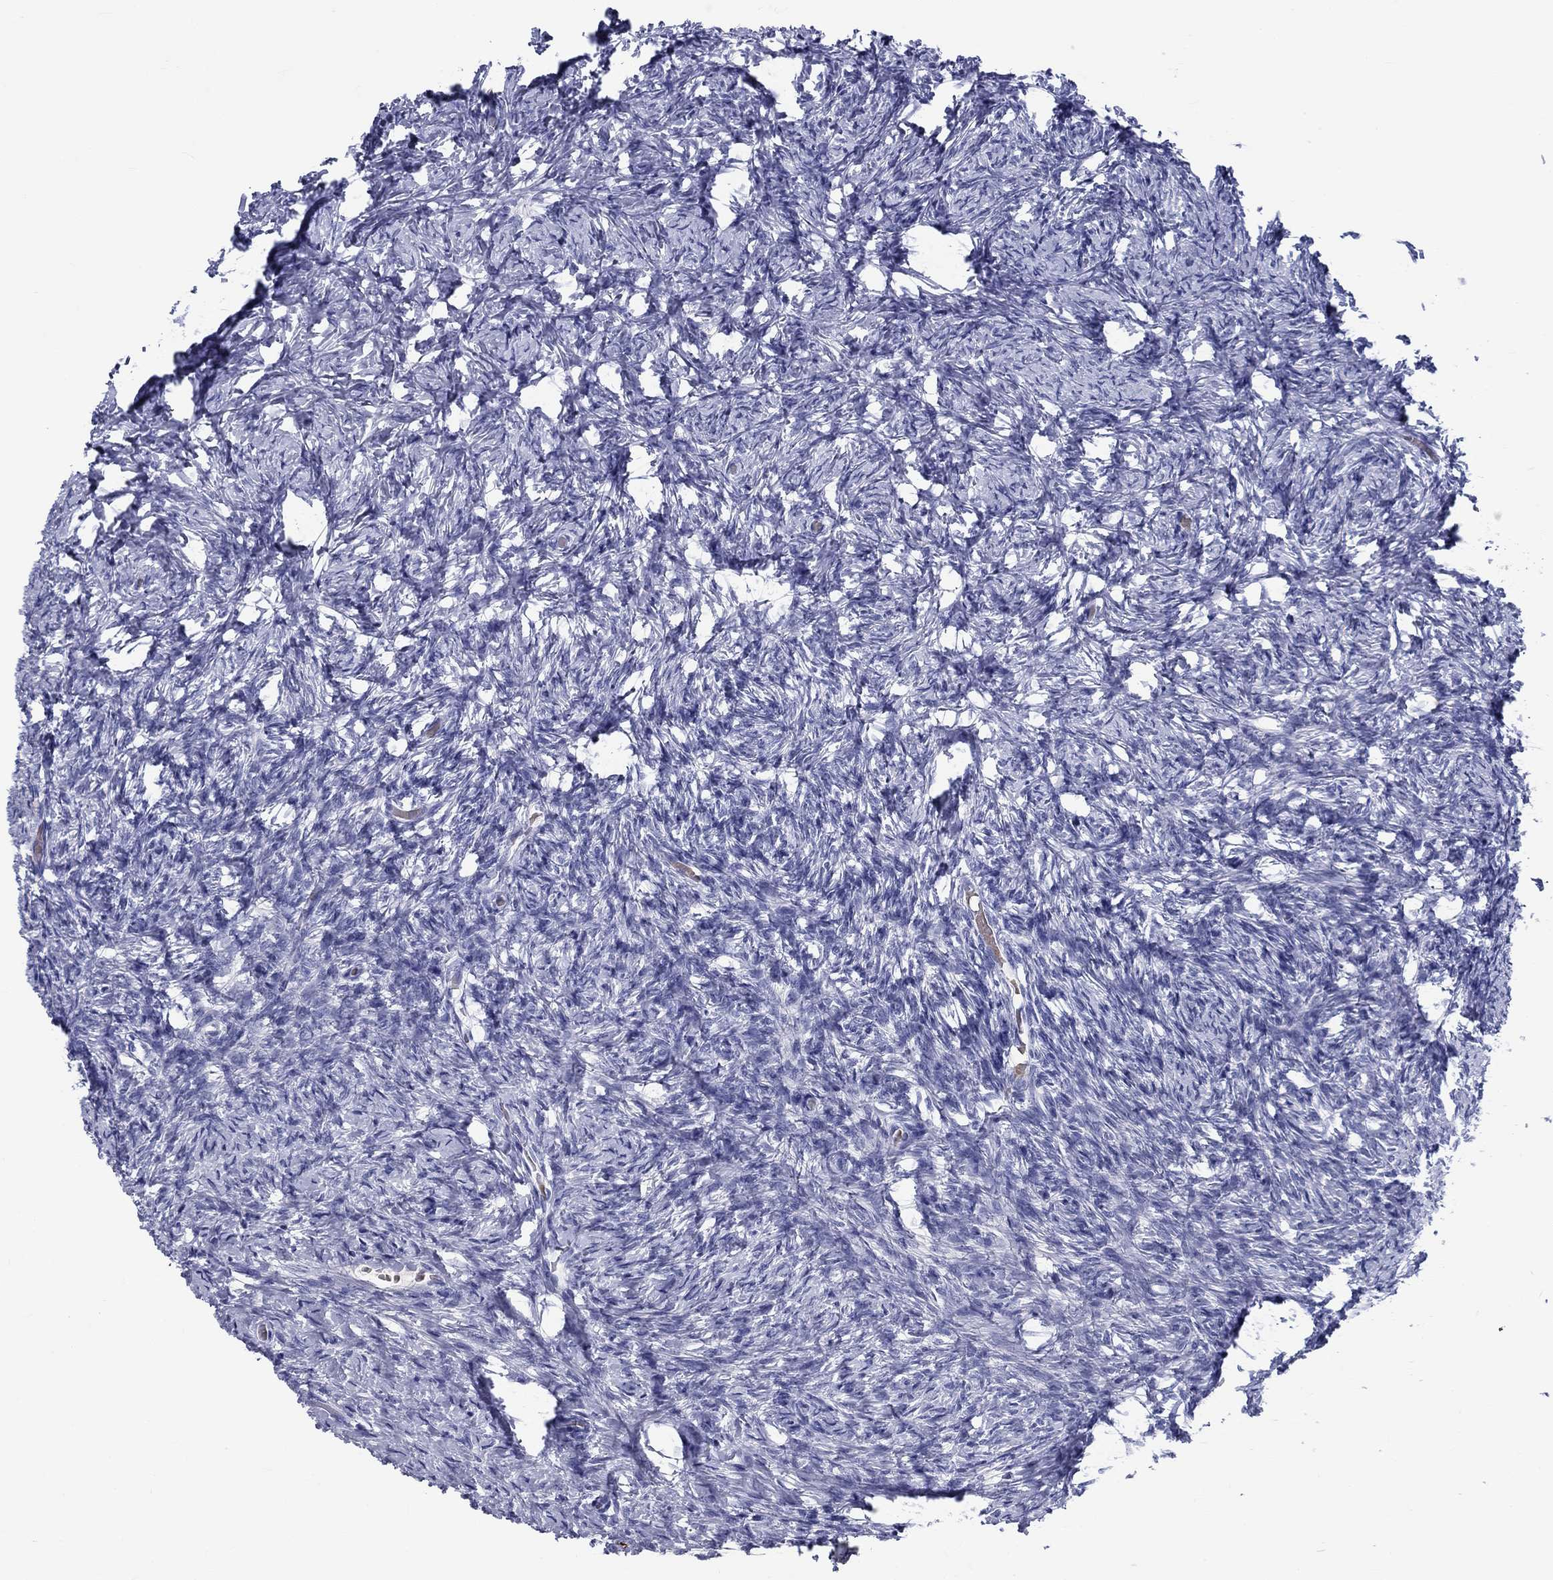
{"staining": {"intensity": "negative", "quantity": "none", "location": "none"}, "tissue": "ovary", "cell_type": "Ovarian stroma cells", "image_type": "normal", "snomed": [{"axis": "morphology", "description": "Normal tissue, NOS"}, {"axis": "topography", "description": "Ovary"}], "caption": "Ovarian stroma cells are negative for protein expression in benign human ovary. The staining was performed using DAB (3,3'-diaminobenzidine) to visualize the protein expression in brown, while the nuclei were stained in blue with hematoxylin (Magnification: 20x).", "gene": "CD40LG", "patient": {"sex": "female", "age": 39}}